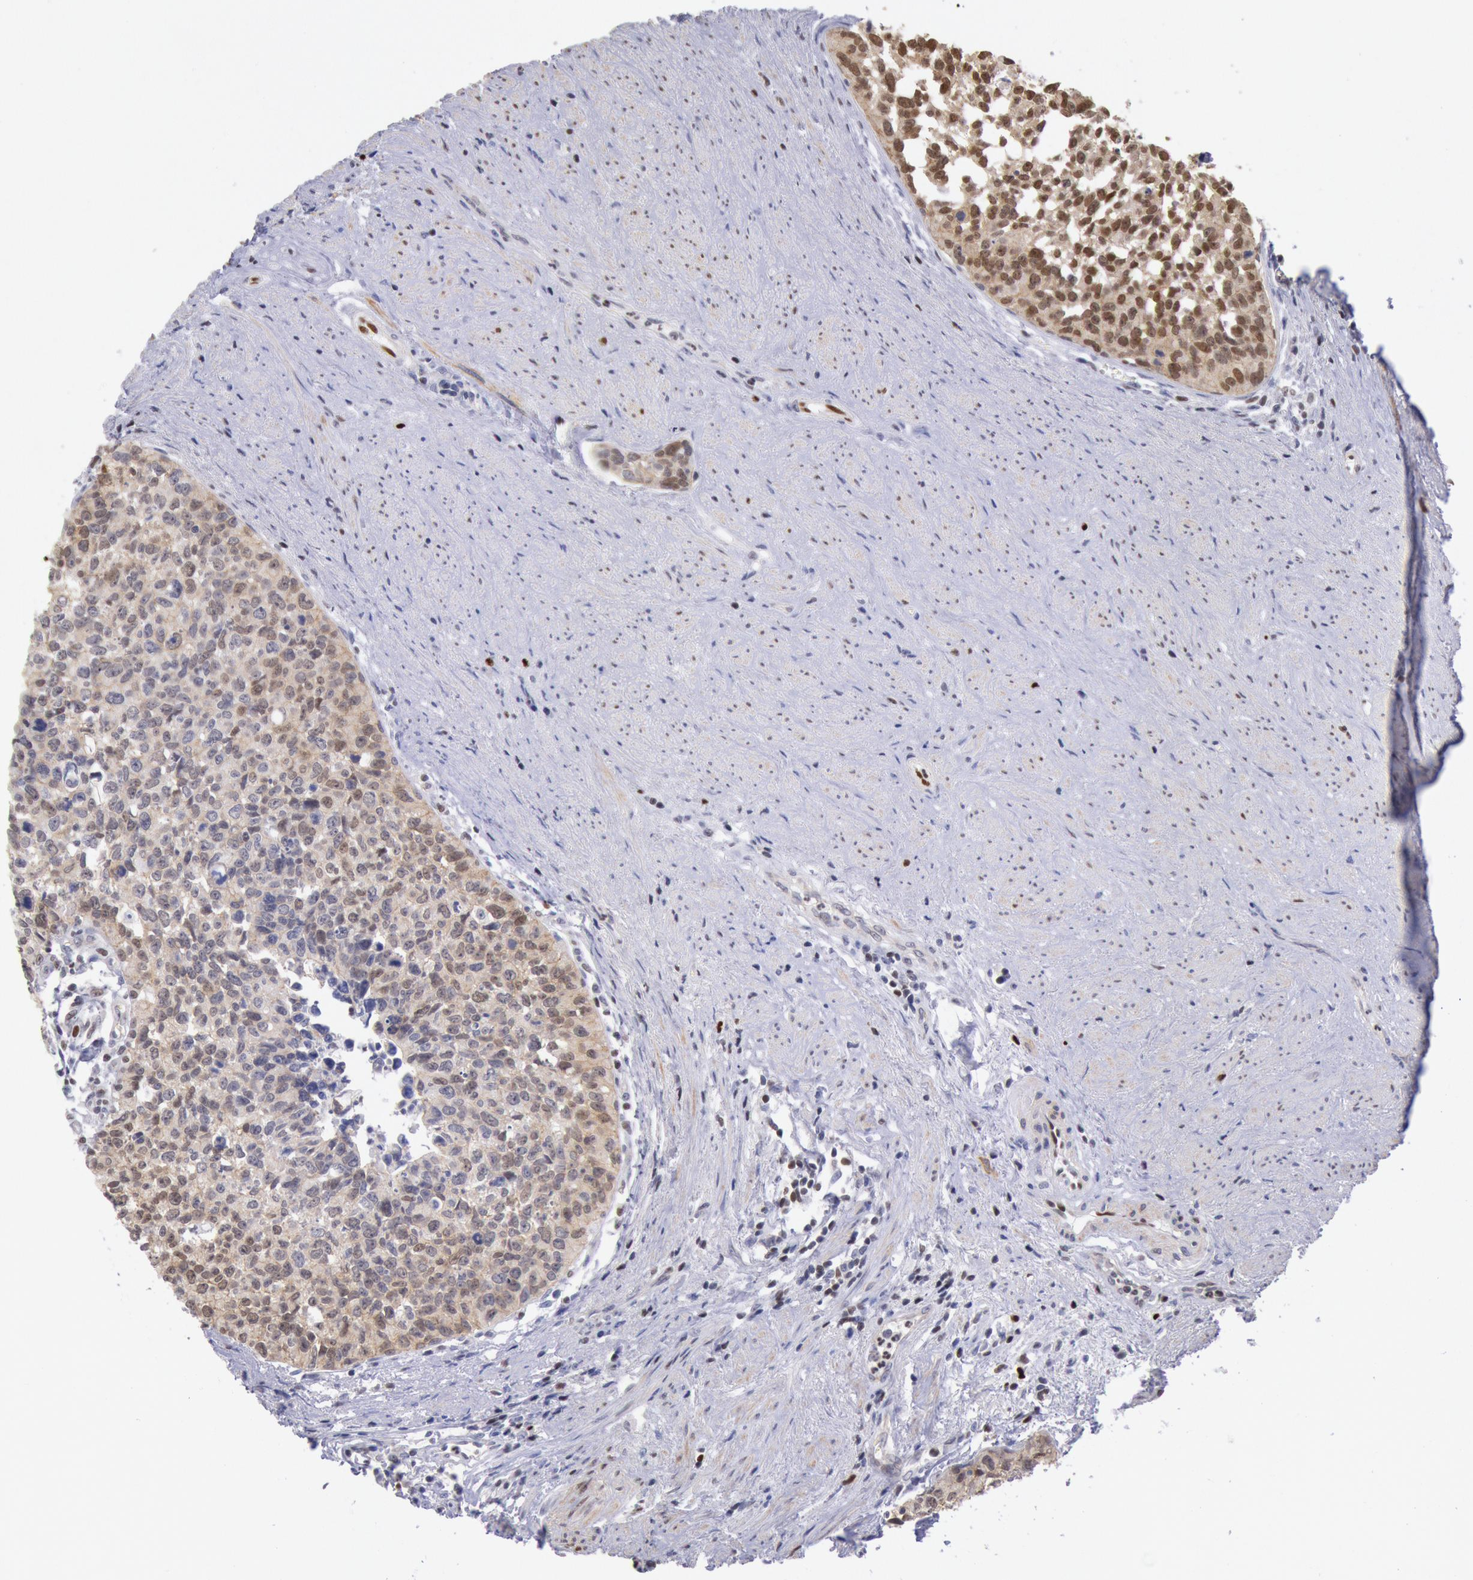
{"staining": {"intensity": "moderate", "quantity": ">75%", "location": "cytoplasmic/membranous"}, "tissue": "urothelial cancer", "cell_type": "Tumor cells", "image_type": "cancer", "snomed": [{"axis": "morphology", "description": "Urothelial carcinoma, High grade"}, {"axis": "topography", "description": "Urinary bladder"}], "caption": "This is an image of immunohistochemistry (IHC) staining of urothelial cancer, which shows moderate positivity in the cytoplasmic/membranous of tumor cells.", "gene": "RPS6KA5", "patient": {"sex": "male", "age": 81}}